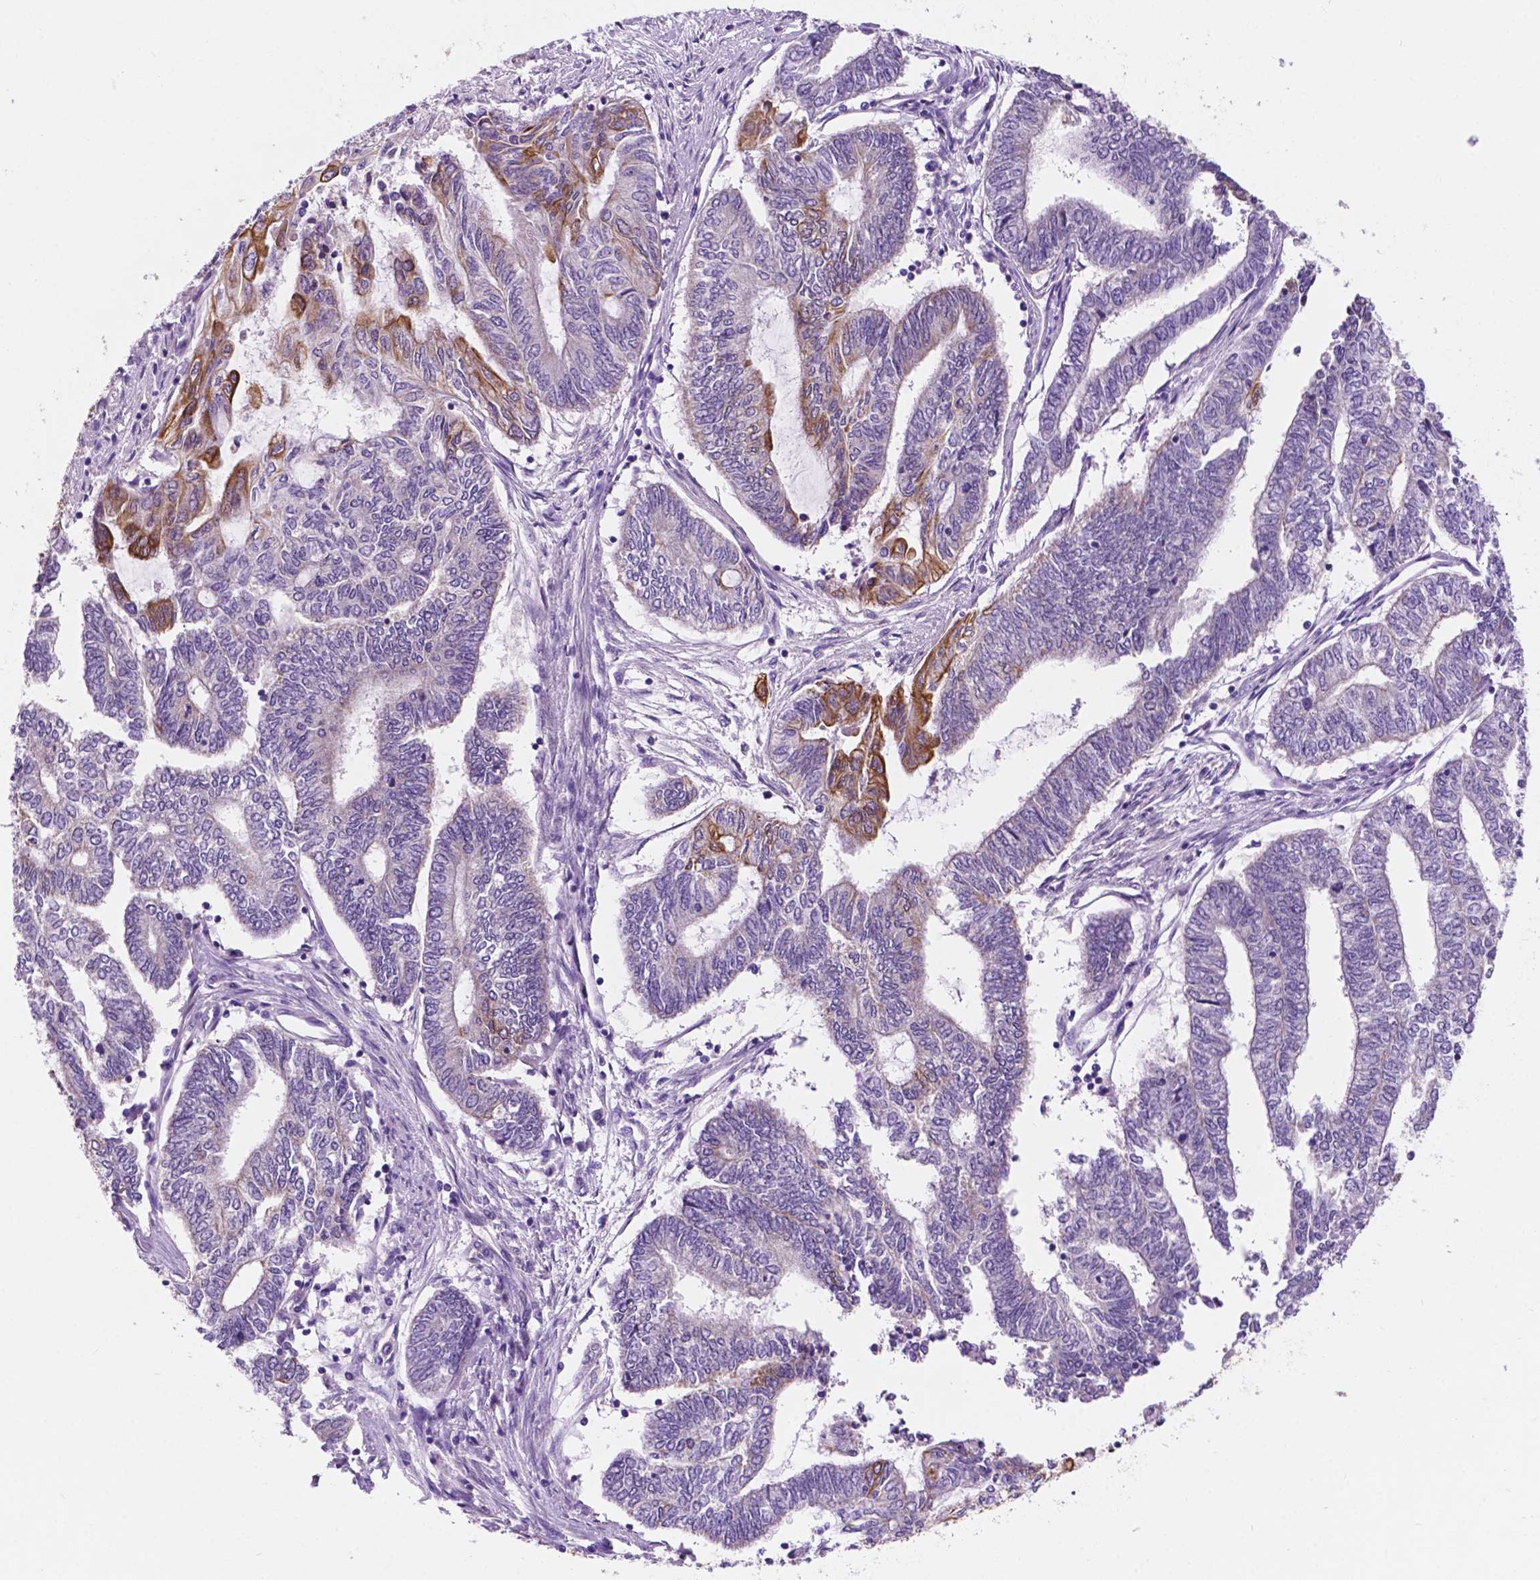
{"staining": {"intensity": "strong", "quantity": "<25%", "location": "cytoplasmic/membranous"}, "tissue": "endometrial cancer", "cell_type": "Tumor cells", "image_type": "cancer", "snomed": [{"axis": "morphology", "description": "Adenocarcinoma, NOS"}, {"axis": "topography", "description": "Uterus"}, {"axis": "topography", "description": "Endometrium"}], "caption": "DAB (3,3'-diaminobenzidine) immunohistochemical staining of human endometrial cancer exhibits strong cytoplasmic/membranous protein staining in approximately <25% of tumor cells. Nuclei are stained in blue.", "gene": "TRPV5", "patient": {"sex": "female", "age": 70}}